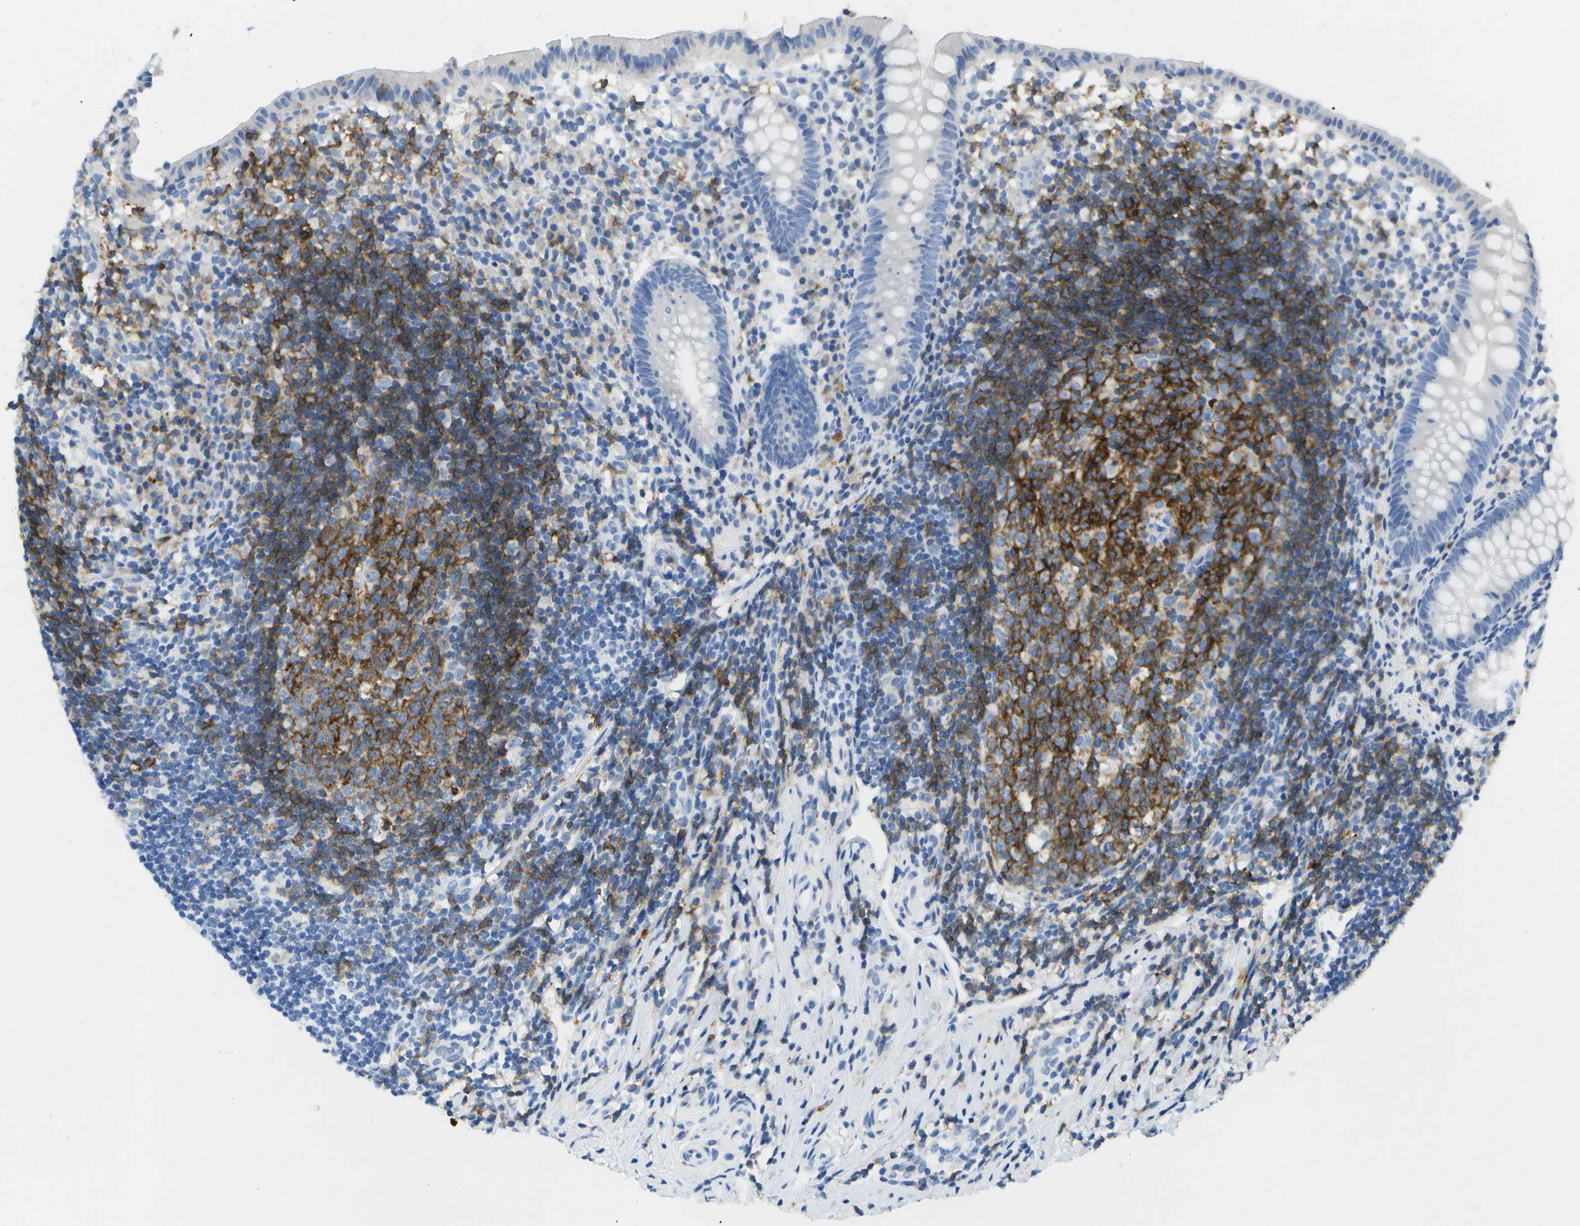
{"staining": {"intensity": "negative", "quantity": "none", "location": "none"}, "tissue": "appendix", "cell_type": "Glandular cells", "image_type": "normal", "snomed": [{"axis": "morphology", "description": "Normal tissue, NOS"}, {"axis": "topography", "description": "Appendix"}], "caption": "IHC photomicrograph of benign appendix: human appendix stained with DAB shows no significant protein positivity in glandular cells. (Brightfield microscopy of DAB IHC at high magnification).", "gene": "MS4A1", "patient": {"sex": "female", "age": 20}}